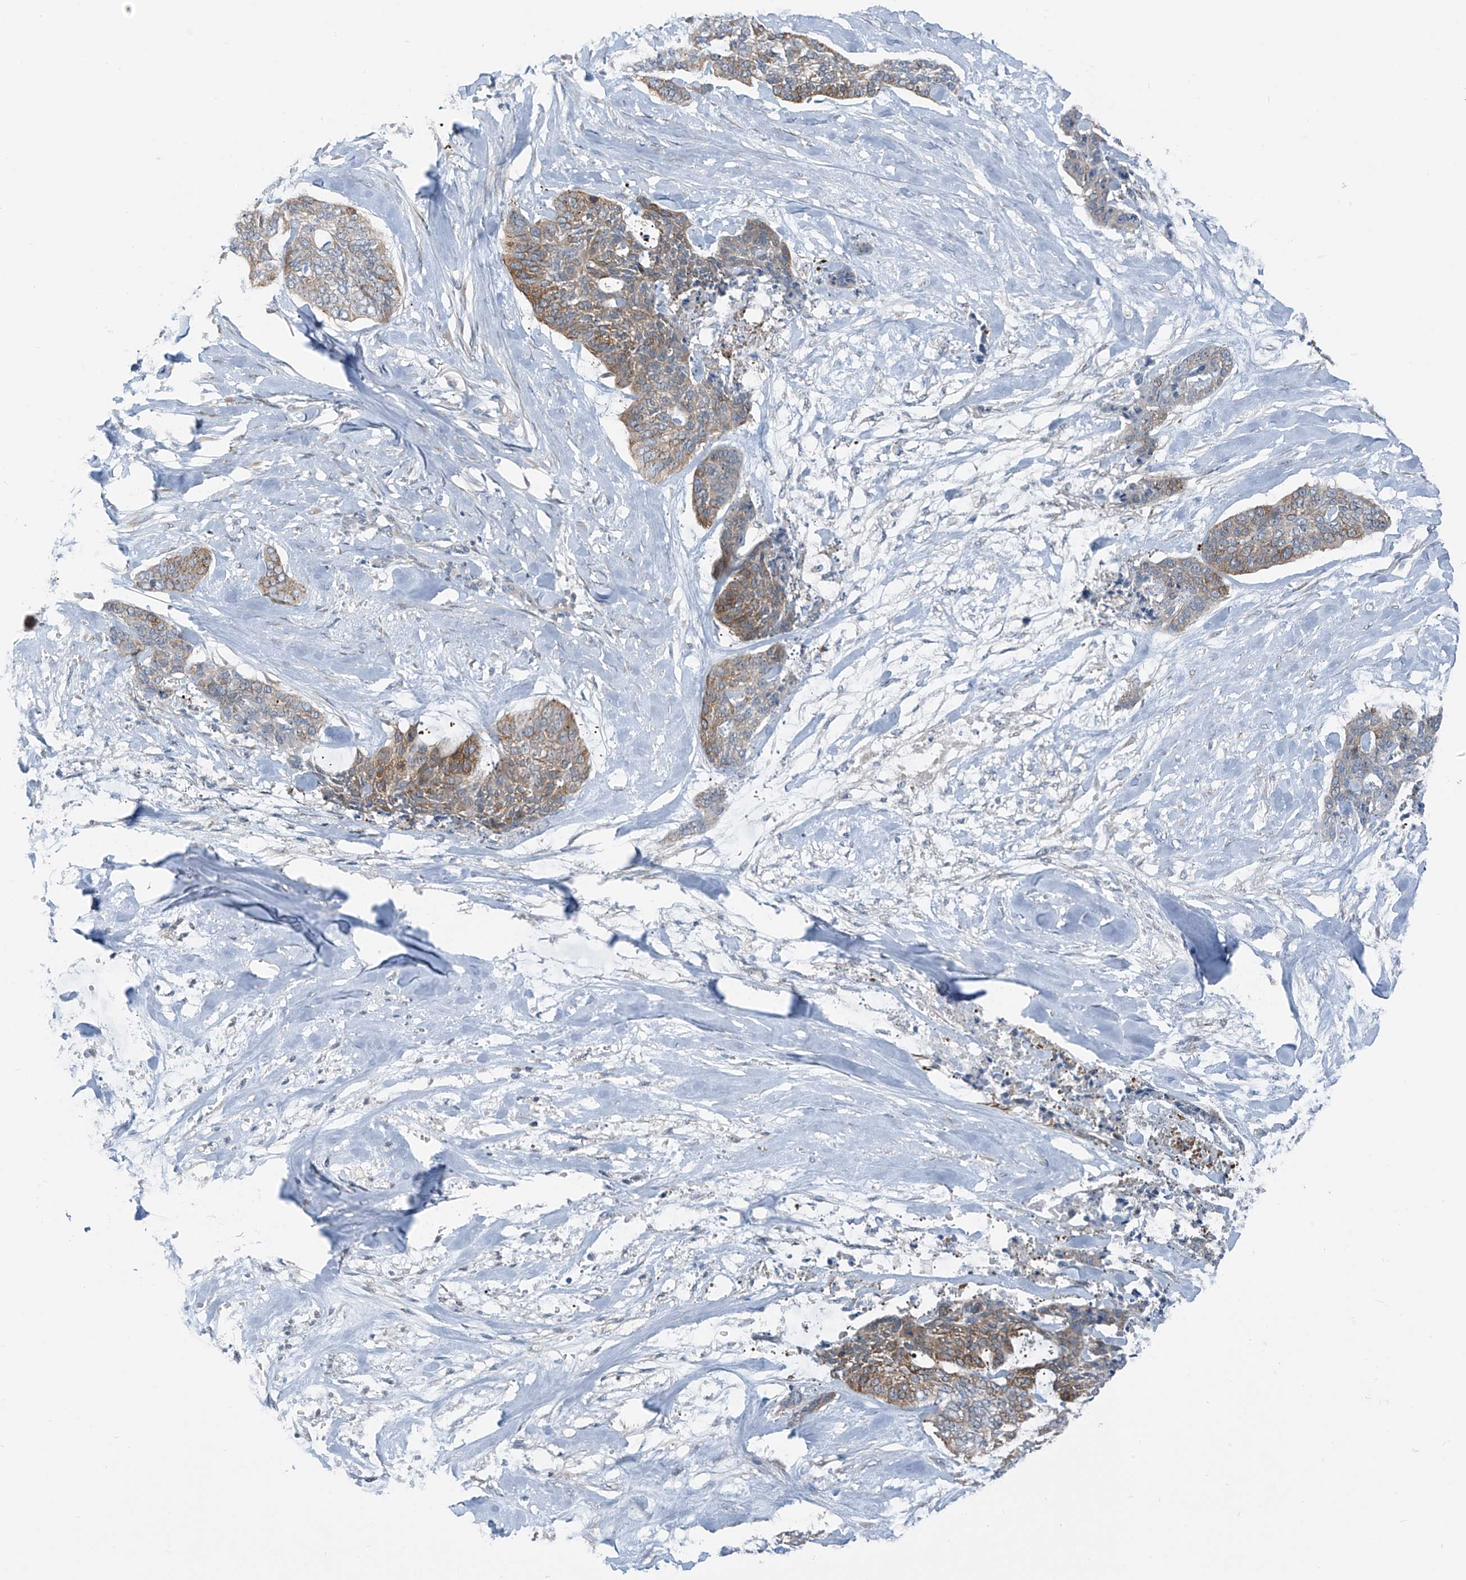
{"staining": {"intensity": "moderate", "quantity": ">75%", "location": "cytoplasmic/membranous"}, "tissue": "skin cancer", "cell_type": "Tumor cells", "image_type": "cancer", "snomed": [{"axis": "morphology", "description": "Basal cell carcinoma"}, {"axis": "topography", "description": "Skin"}], "caption": "A high-resolution image shows immunohistochemistry (IHC) staining of skin cancer (basal cell carcinoma), which demonstrates moderate cytoplasmic/membranous positivity in approximately >75% of tumor cells. (IHC, brightfield microscopy, high magnification).", "gene": "SLC12A6", "patient": {"sex": "female", "age": 64}}